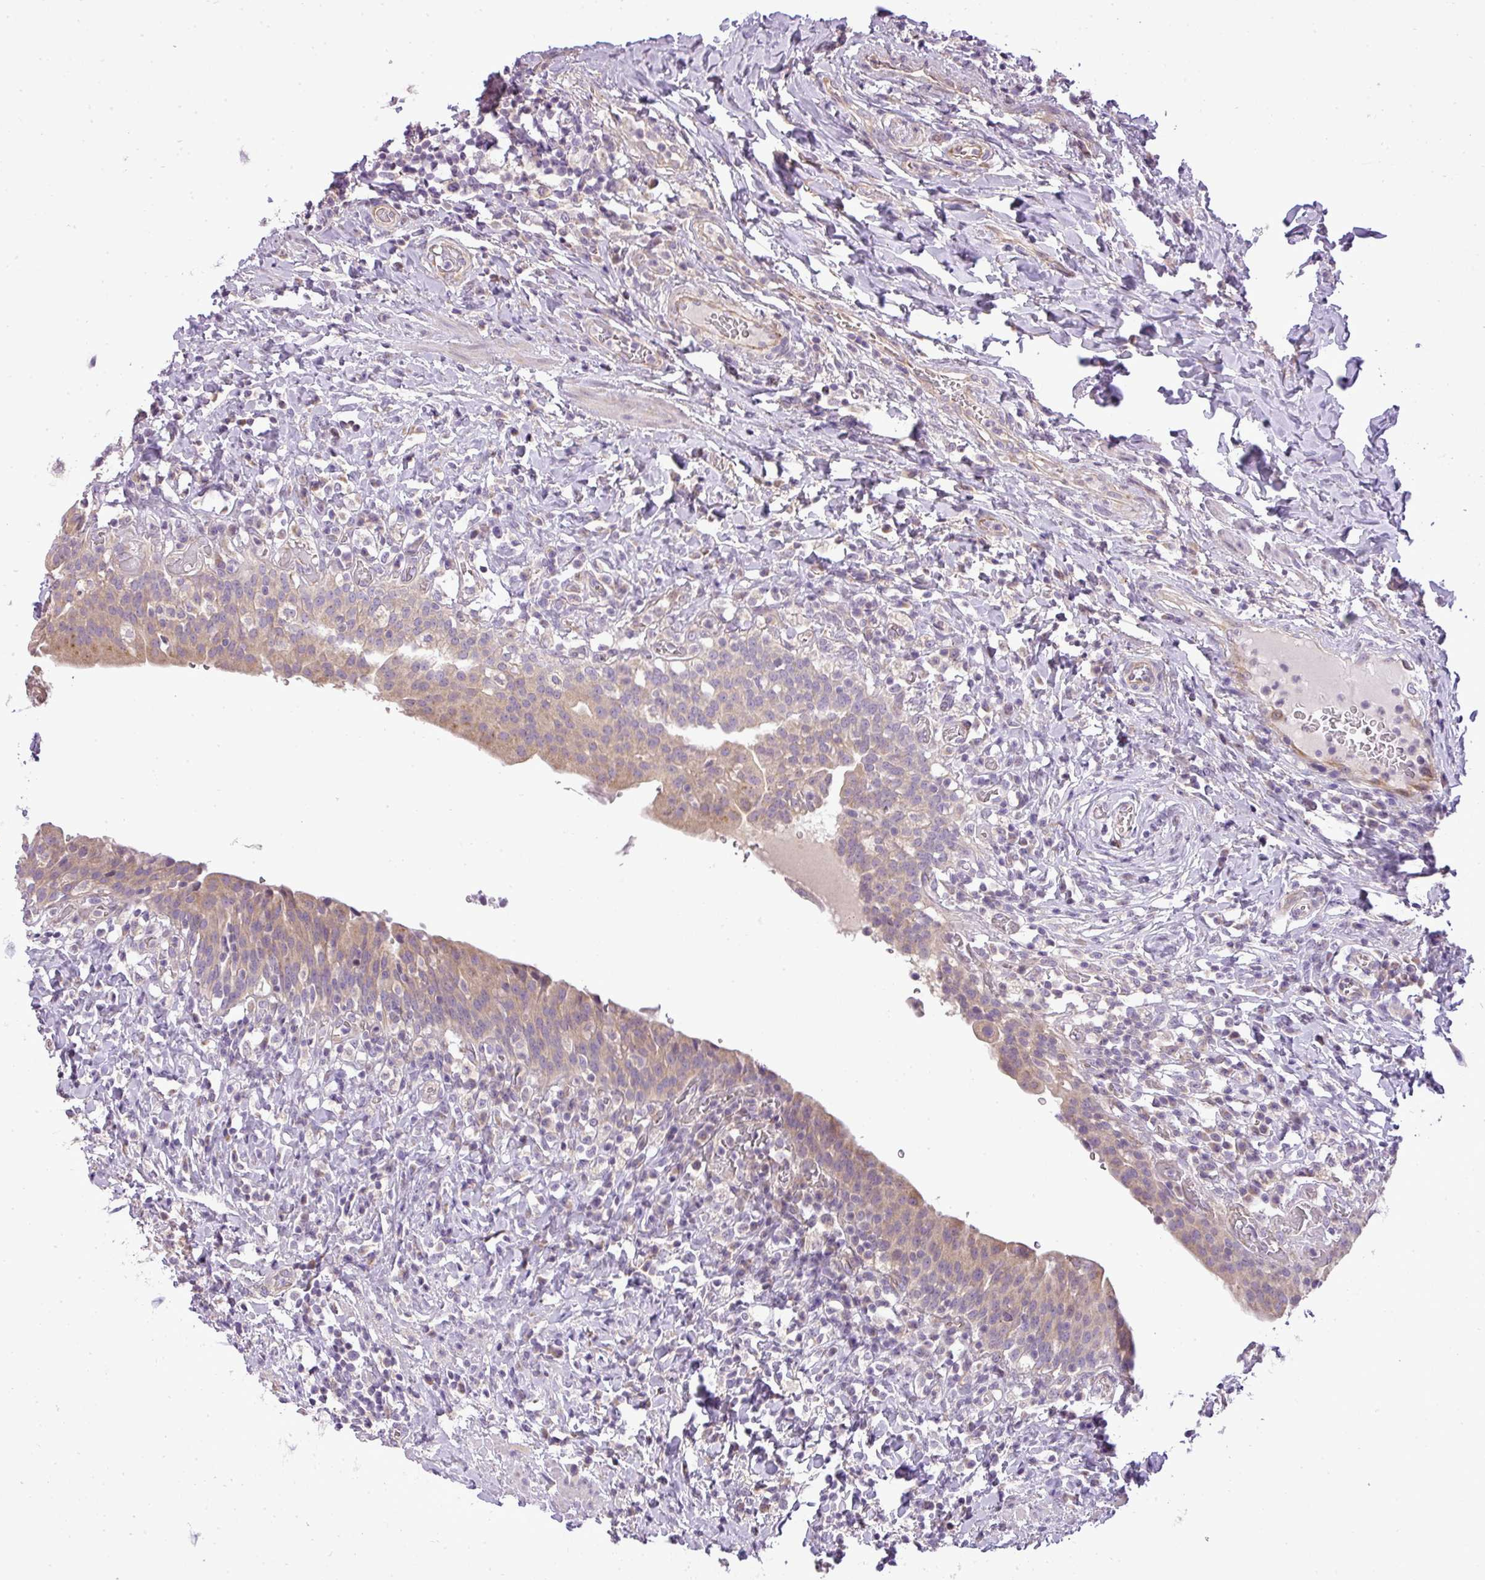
{"staining": {"intensity": "weak", "quantity": "25%-75%", "location": "cytoplasmic/membranous"}, "tissue": "urinary bladder", "cell_type": "Urothelial cells", "image_type": "normal", "snomed": [{"axis": "morphology", "description": "Normal tissue, NOS"}, {"axis": "morphology", "description": "Inflammation, NOS"}, {"axis": "topography", "description": "Urinary bladder"}], "caption": "Immunohistochemistry (DAB (3,3'-diaminobenzidine)) staining of normal urinary bladder reveals weak cytoplasmic/membranous protein staining in about 25%-75% of urothelial cells.", "gene": "ZDHHC1", "patient": {"sex": "male", "age": 64}}